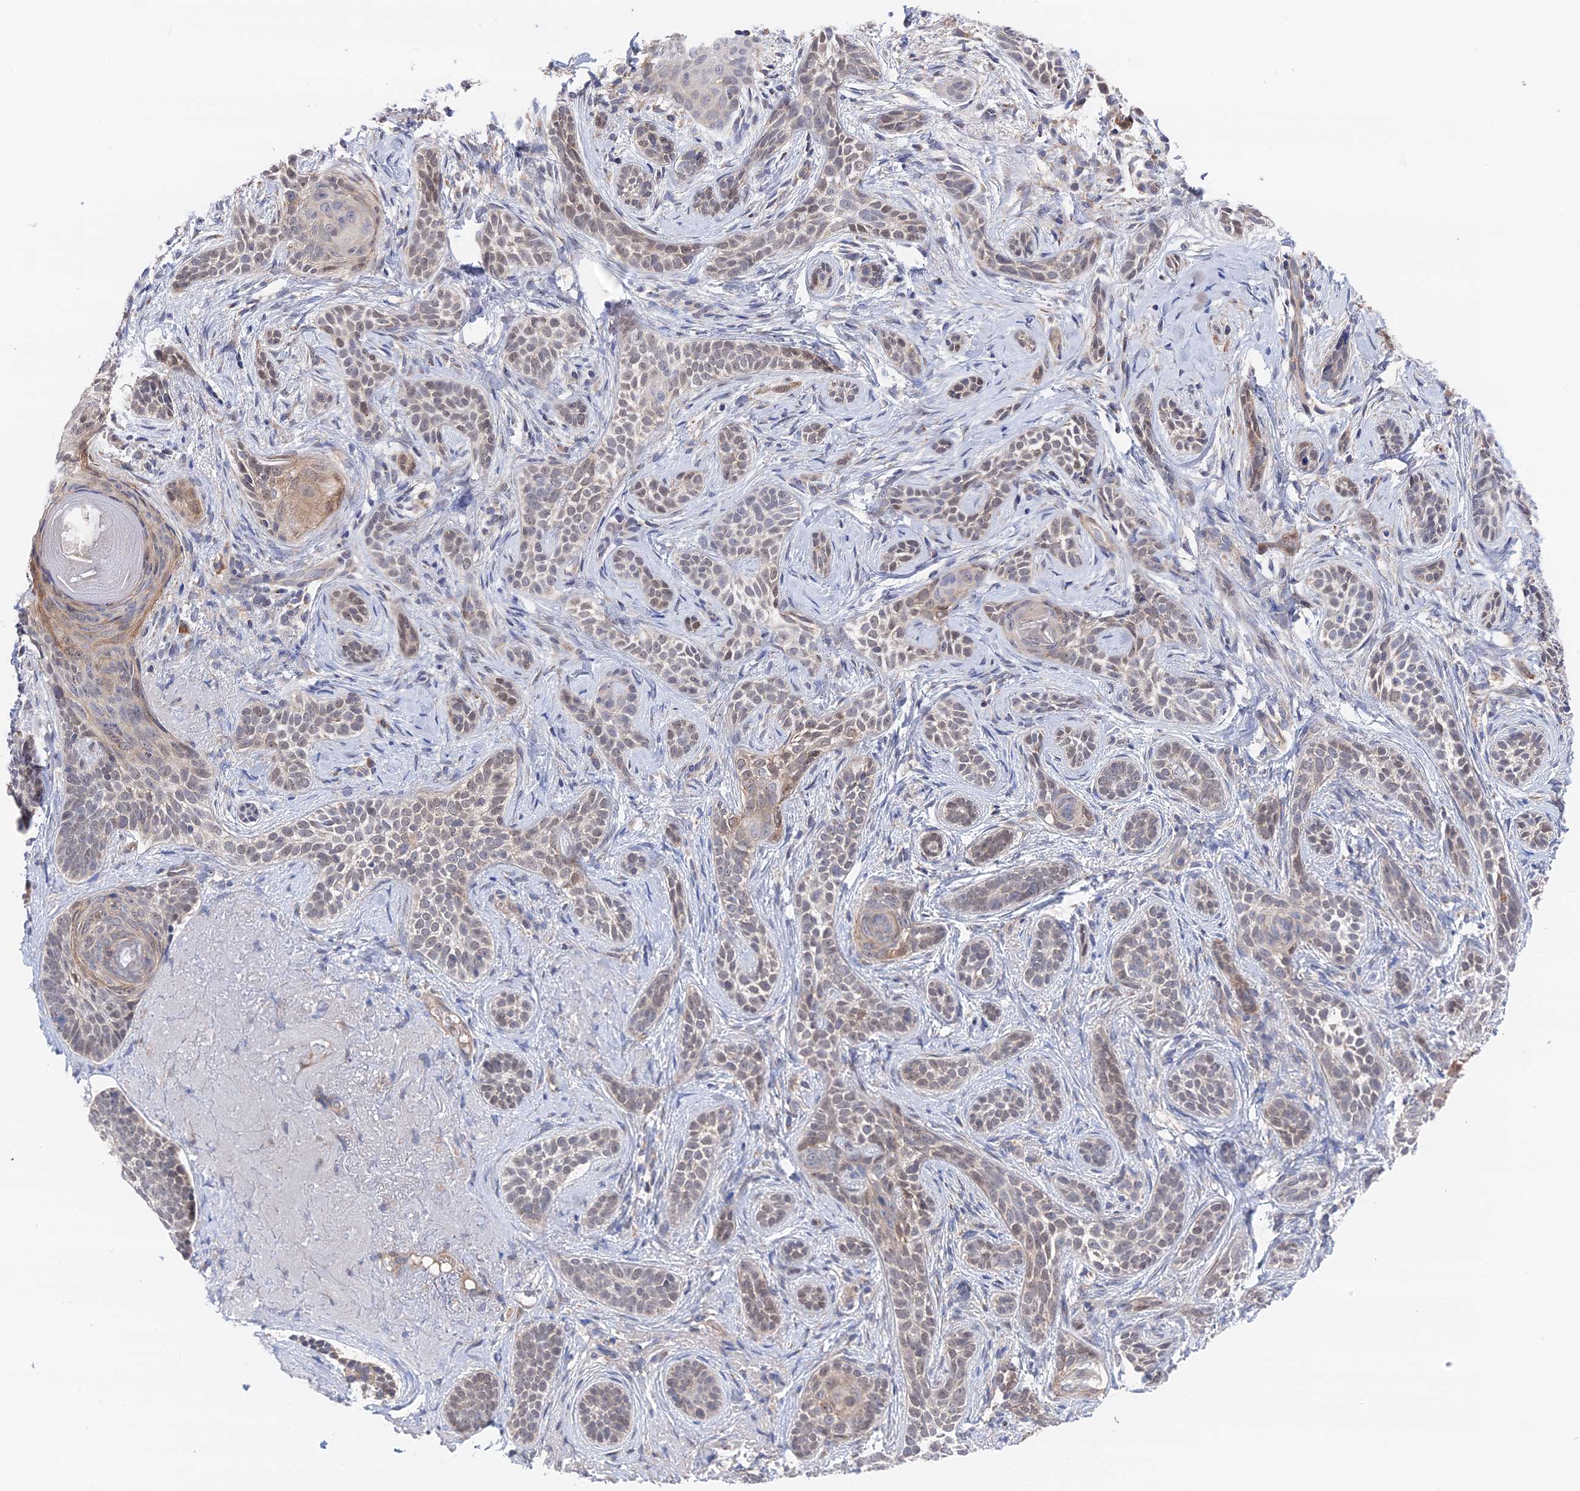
{"staining": {"intensity": "negative", "quantity": "none", "location": "none"}, "tissue": "skin cancer", "cell_type": "Tumor cells", "image_type": "cancer", "snomed": [{"axis": "morphology", "description": "Basal cell carcinoma"}, {"axis": "topography", "description": "Skin"}], "caption": "Immunohistochemistry (IHC) photomicrograph of skin cancer stained for a protein (brown), which reveals no expression in tumor cells.", "gene": "ZNF320", "patient": {"sex": "male", "age": 71}}